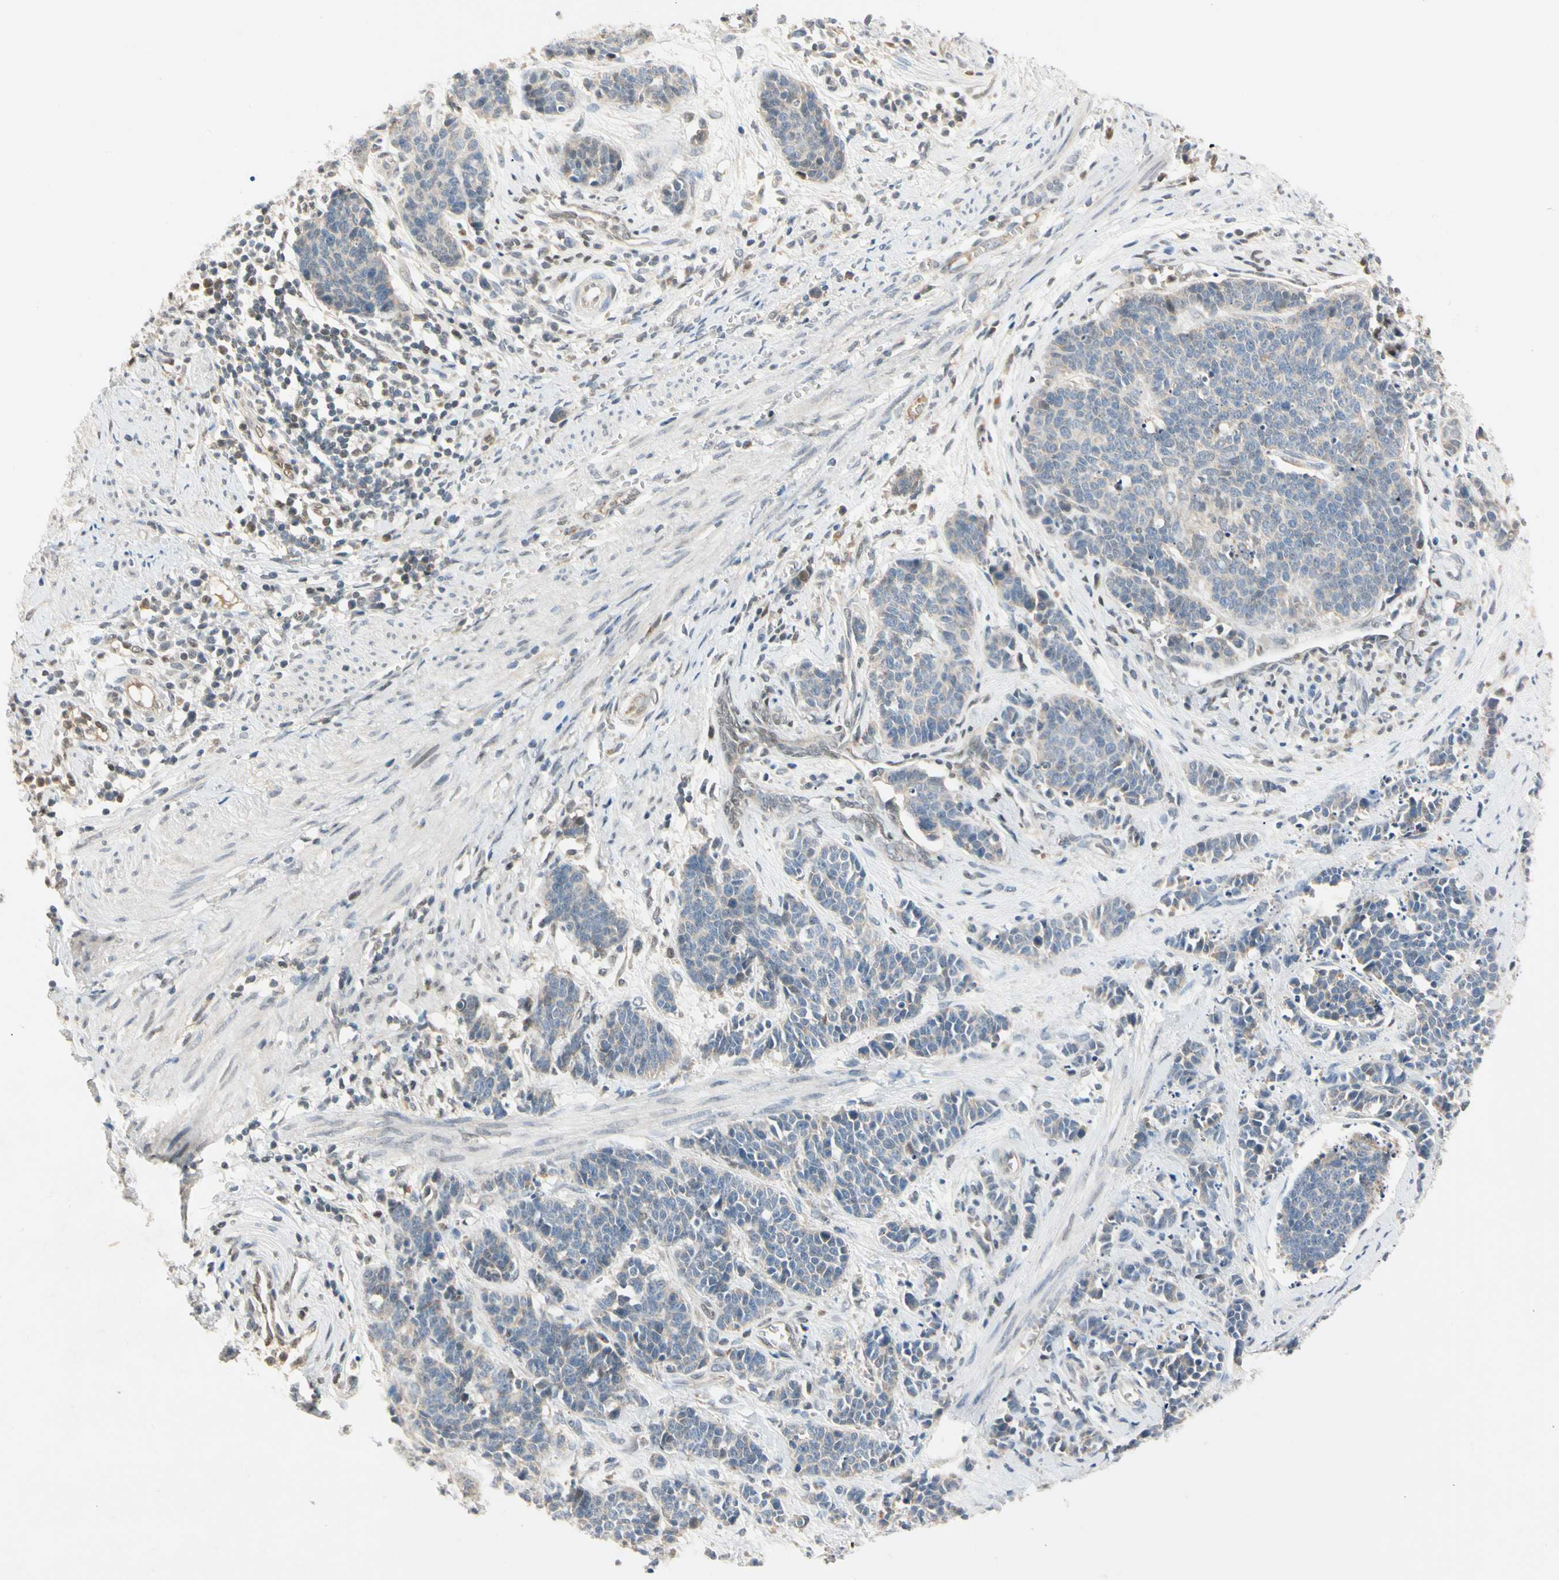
{"staining": {"intensity": "negative", "quantity": "none", "location": "none"}, "tissue": "cervical cancer", "cell_type": "Tumor cells", "image_type": "cancer", "snomed": [{"axis": "morphology", "description": "Squamous cell carcinoma, NOS"}, {"axis": "topography", "description": "Cervix"}], "caption": "This is an immunohistochemistry image of human cervical squamous cell carcinoma. There is no expression in tumor cells.", "gene": "RIOX2", "patient": {"sex": "female", "age": 35}}